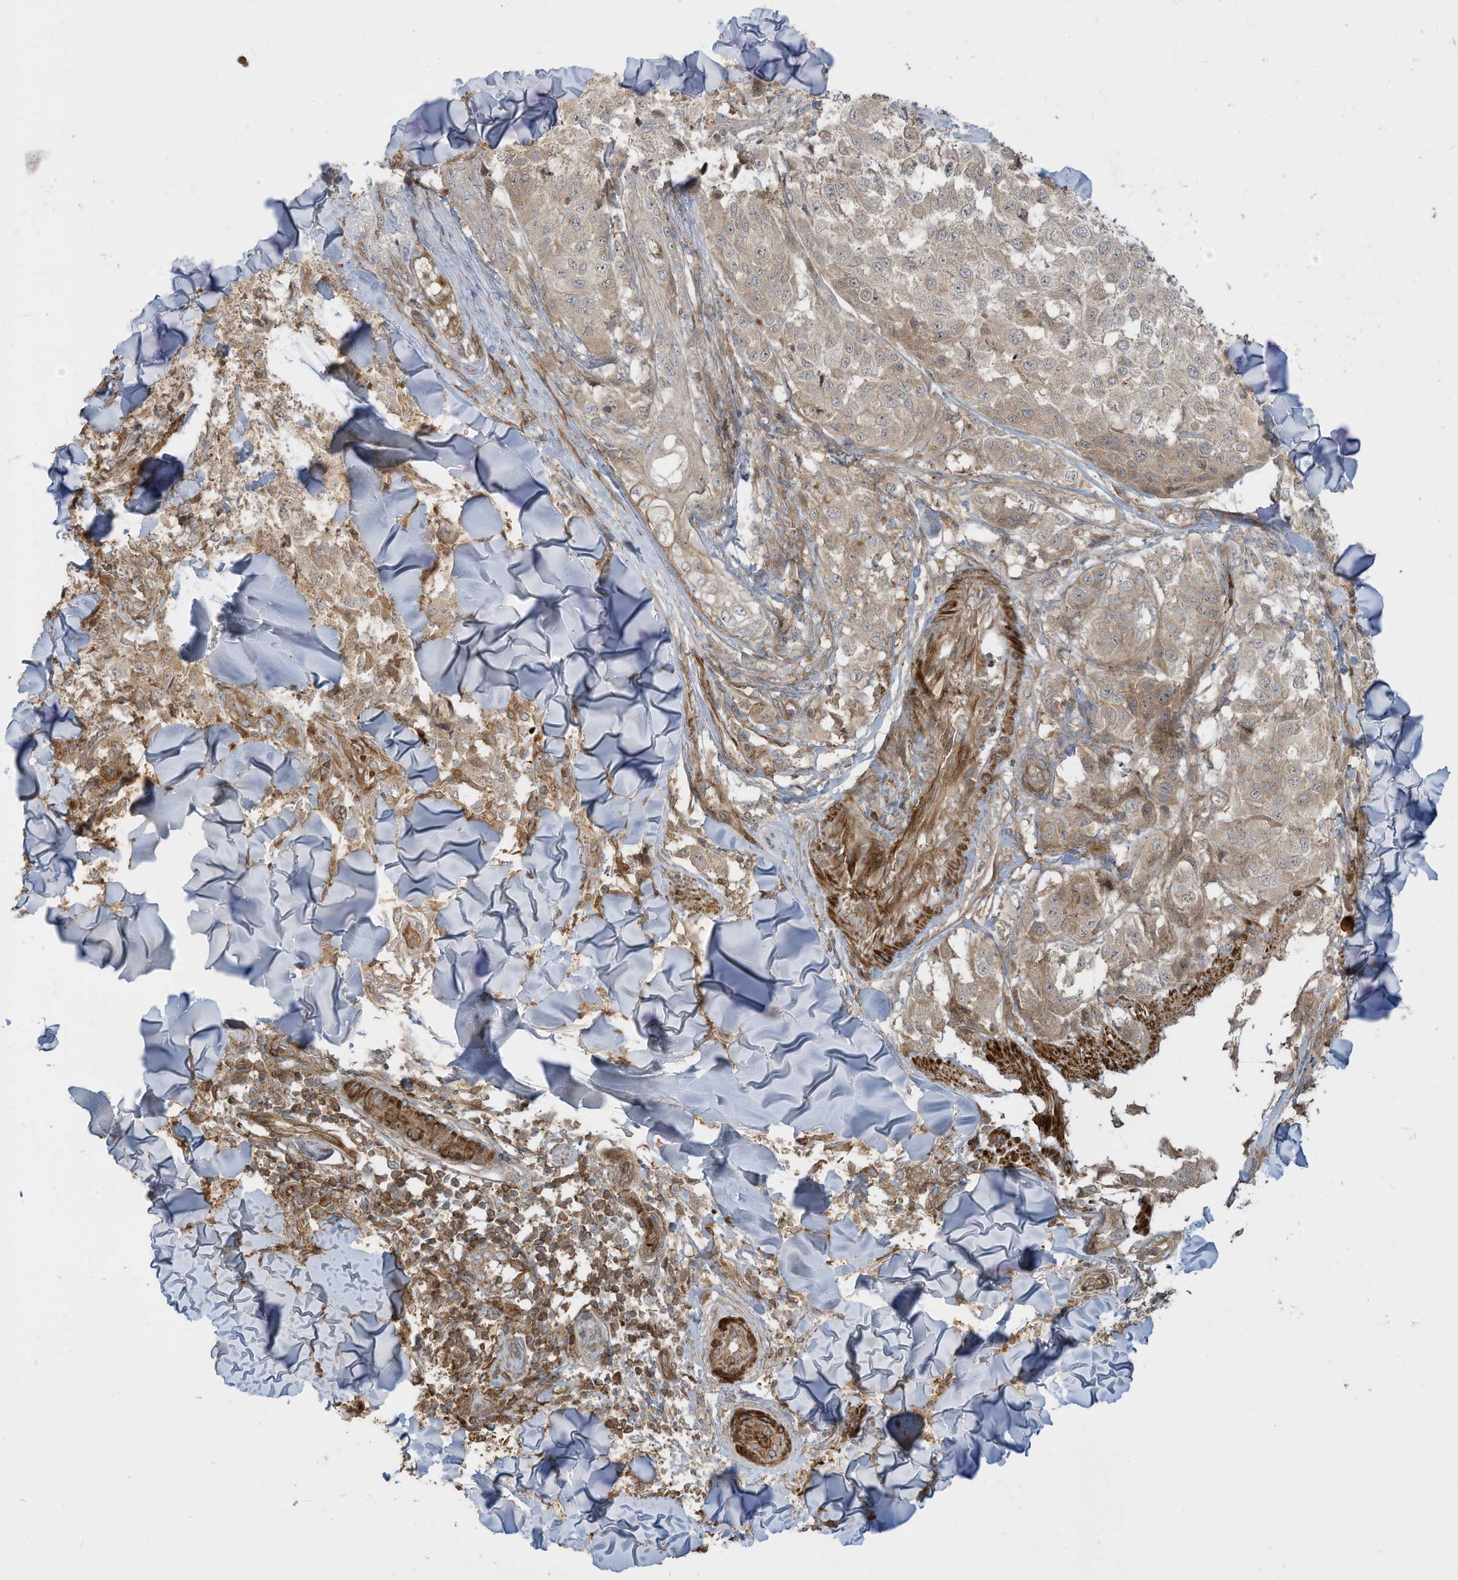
{"staining": {"intensity": "weak", "quantity": ">75%", "location": "cytoplasmic/membranous"}, "tissue": "melanoma", "cell_type": "Tumor cells", "image_type": "cancer", "snomed": [{"axis": "morphology", "description": "Malignant melanoma, NOS"}, {"axis": "topography", "description": "Skin"}], "caption": "This is a micrograph of immunohistochemistry (IHC) staining of malignant melanoma, which shows weak staining in the cytoplasmic/membranous of tumor cells.", "gene": "ENTR1", "patient": {"sex": "female", "age": 64}}